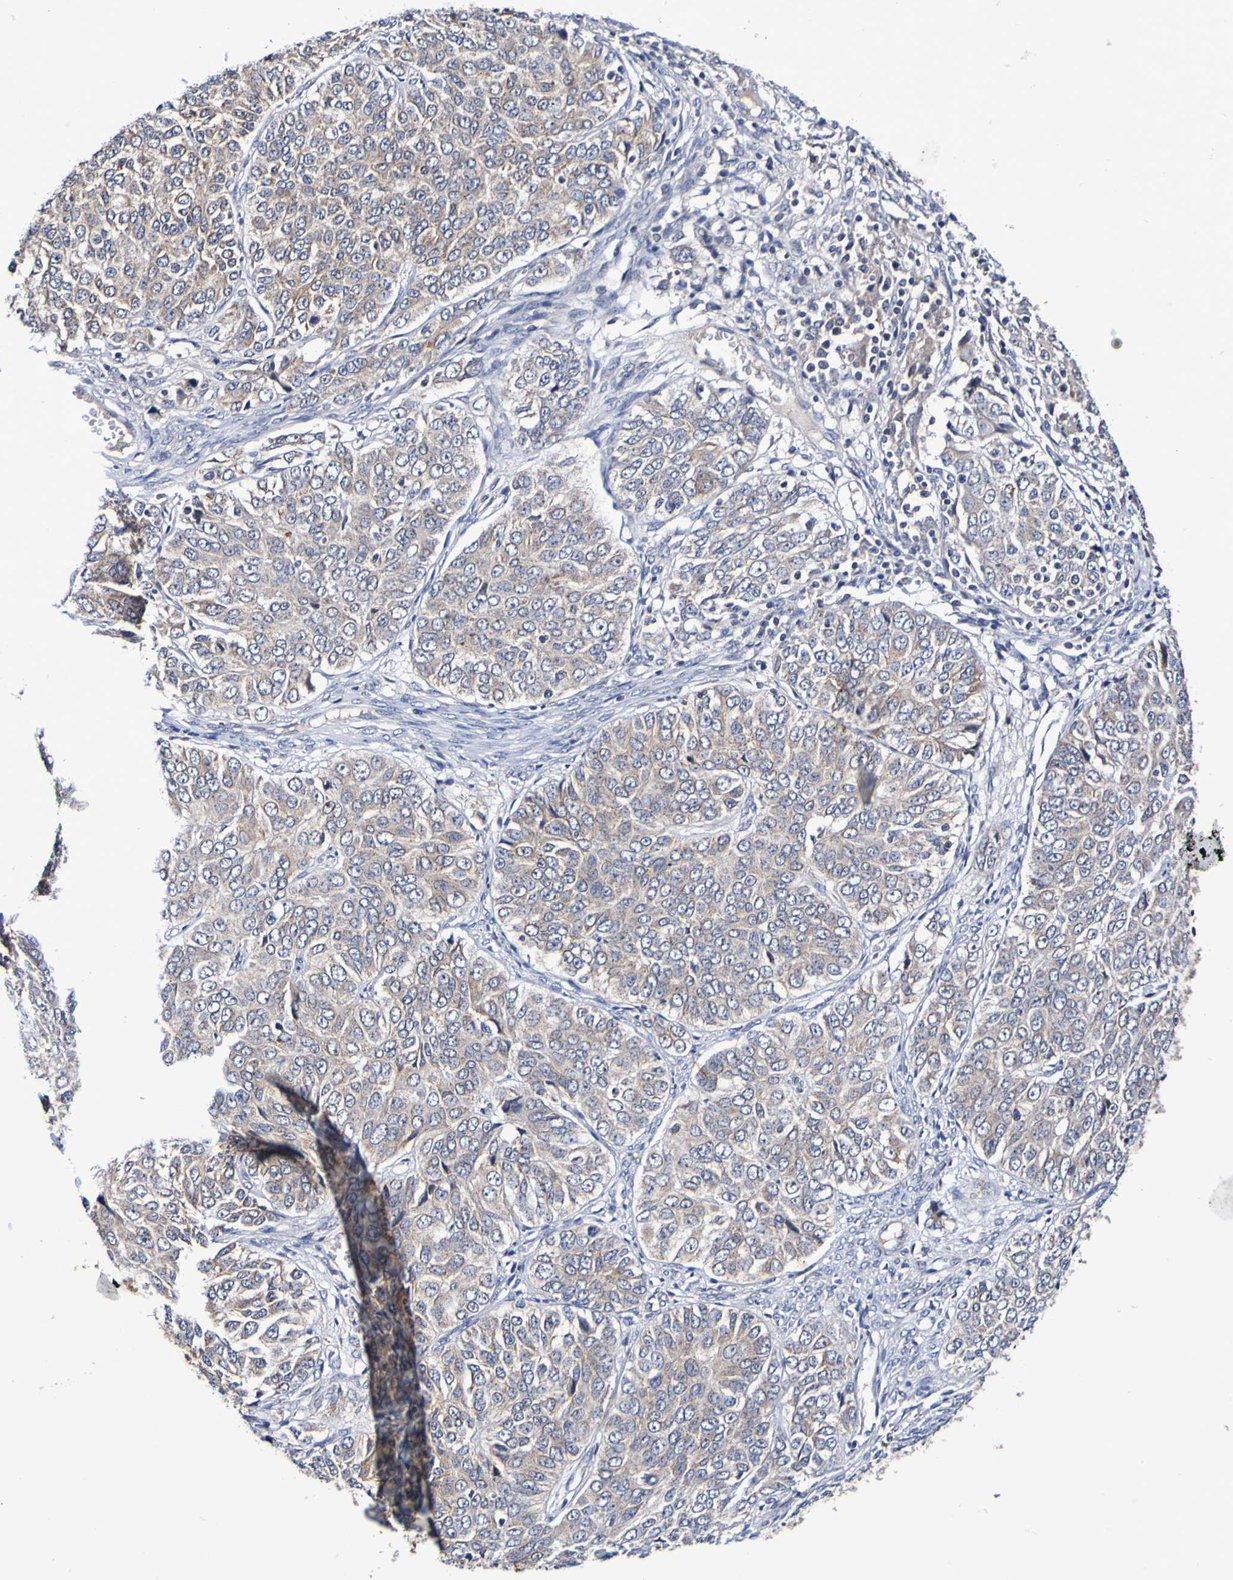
{"staining": {"intensity": "weak", "quantity": ">75%", "location": "cytoplasmic/membranous"}, "tissue": "ovarian cancer", "cell_type": "Tumor cells", "image_type": "cancer", "snomed": [{"axis": "morphology", "description": "Carcinoma, endometroid"}, {"axis": "topography", "description": "Ovary"}], "caption": "The micrograph shows immunohistochemical staining of ovarian cancer (endometroid carcinoma). There is weak cytoplasmic/membranous expression is seen in approximately >75% of tumor cells. (Brightfield microscopy of DAB IHC at high magnification).", "gene": "PTP4A2", "patient": {"sex": "female", "age": 51}}